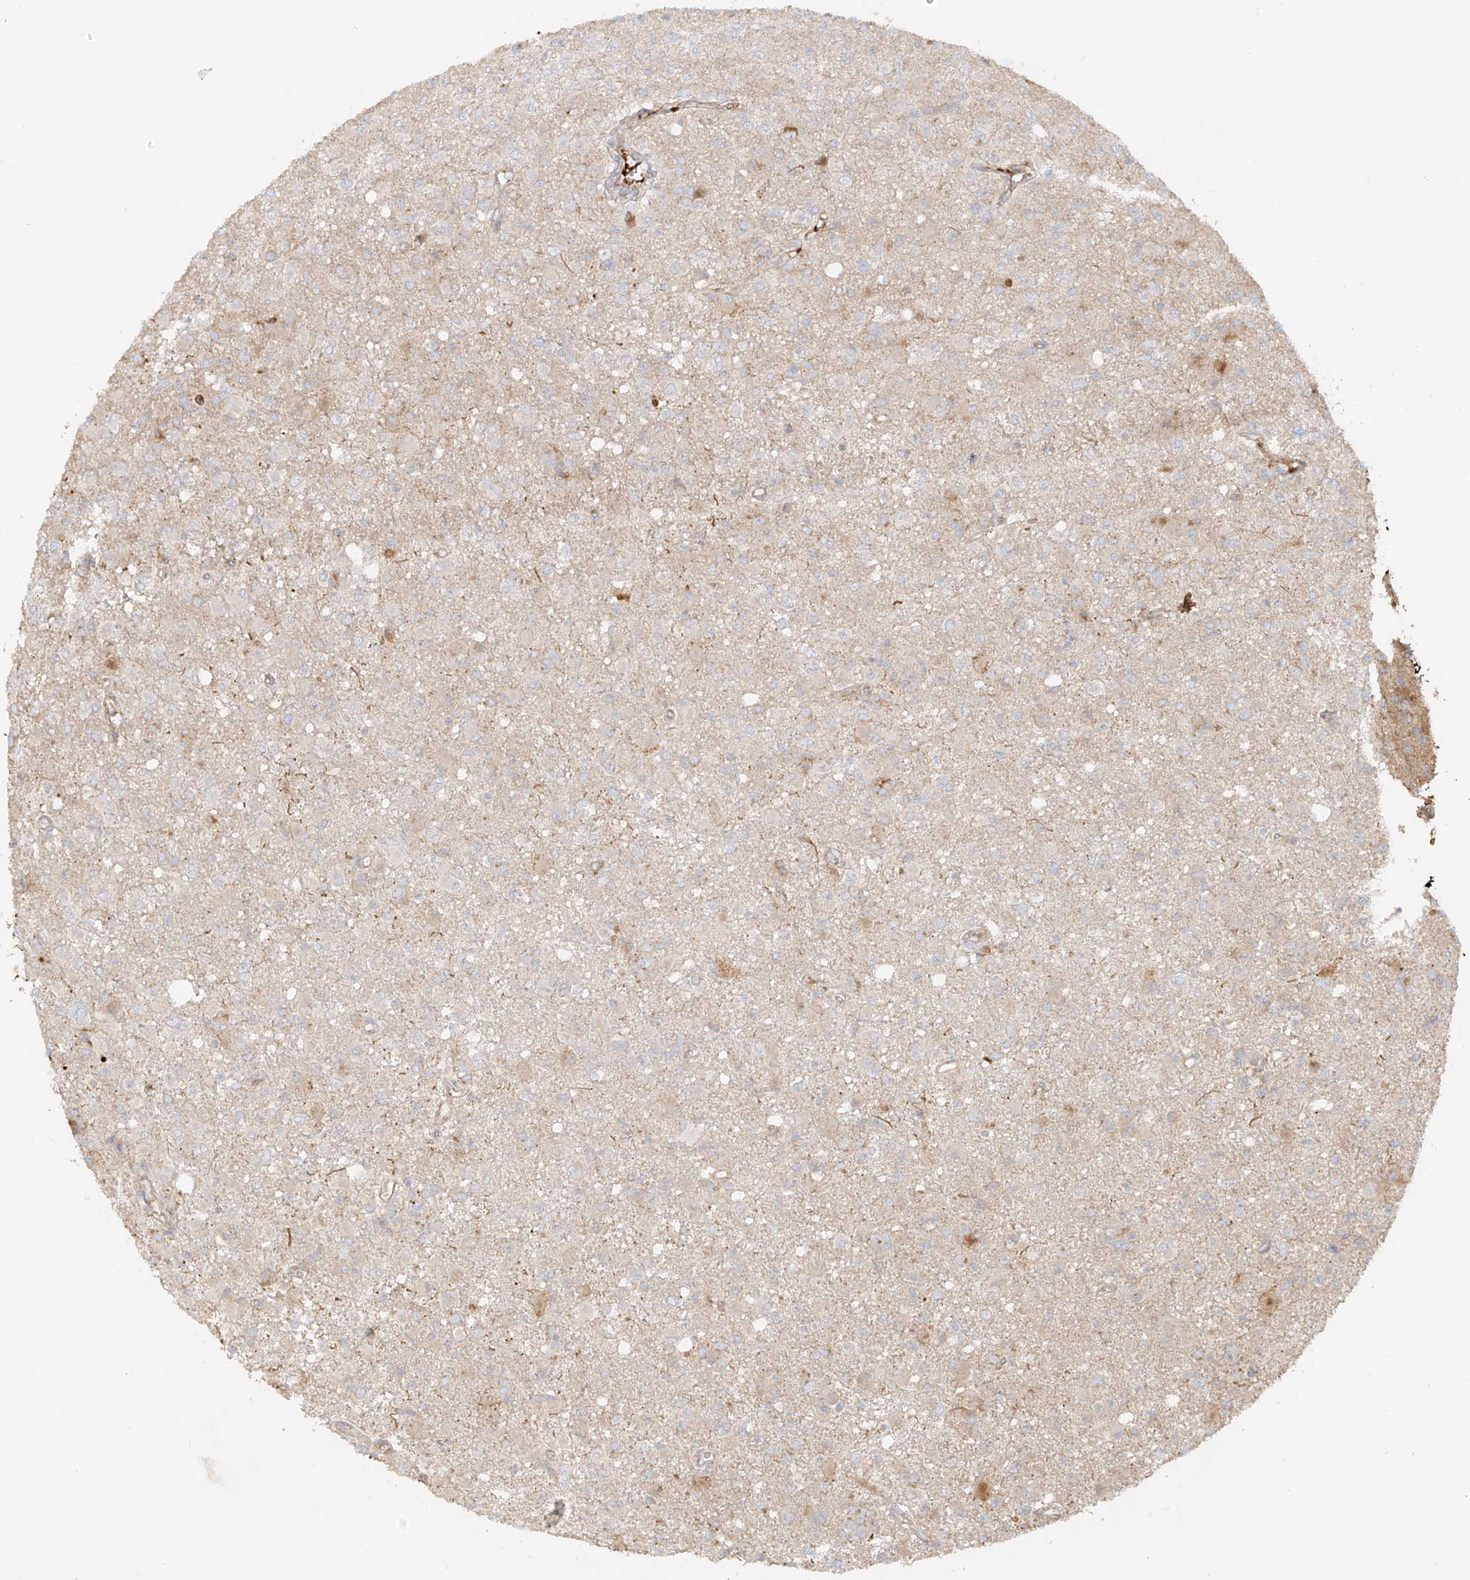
{"staining": {"intensity": "weak", "quantity": "<25%", "location": "cytoplasmic/membranous"}, "tissue": "glioma", "cell_type": "Tumor cells", "image_type": "cancer", "snomed": [{"axis": "morphology", "description": "Glioma, malignant, High grade"}, {"axis": "topography", "description": "Brain"}], "caption": "The immunohistochemistry image has no significant staining in tumor cells of glioma tissue.", "gene": "MIPEP", "patient": {"sex": "female", "age": 57}}